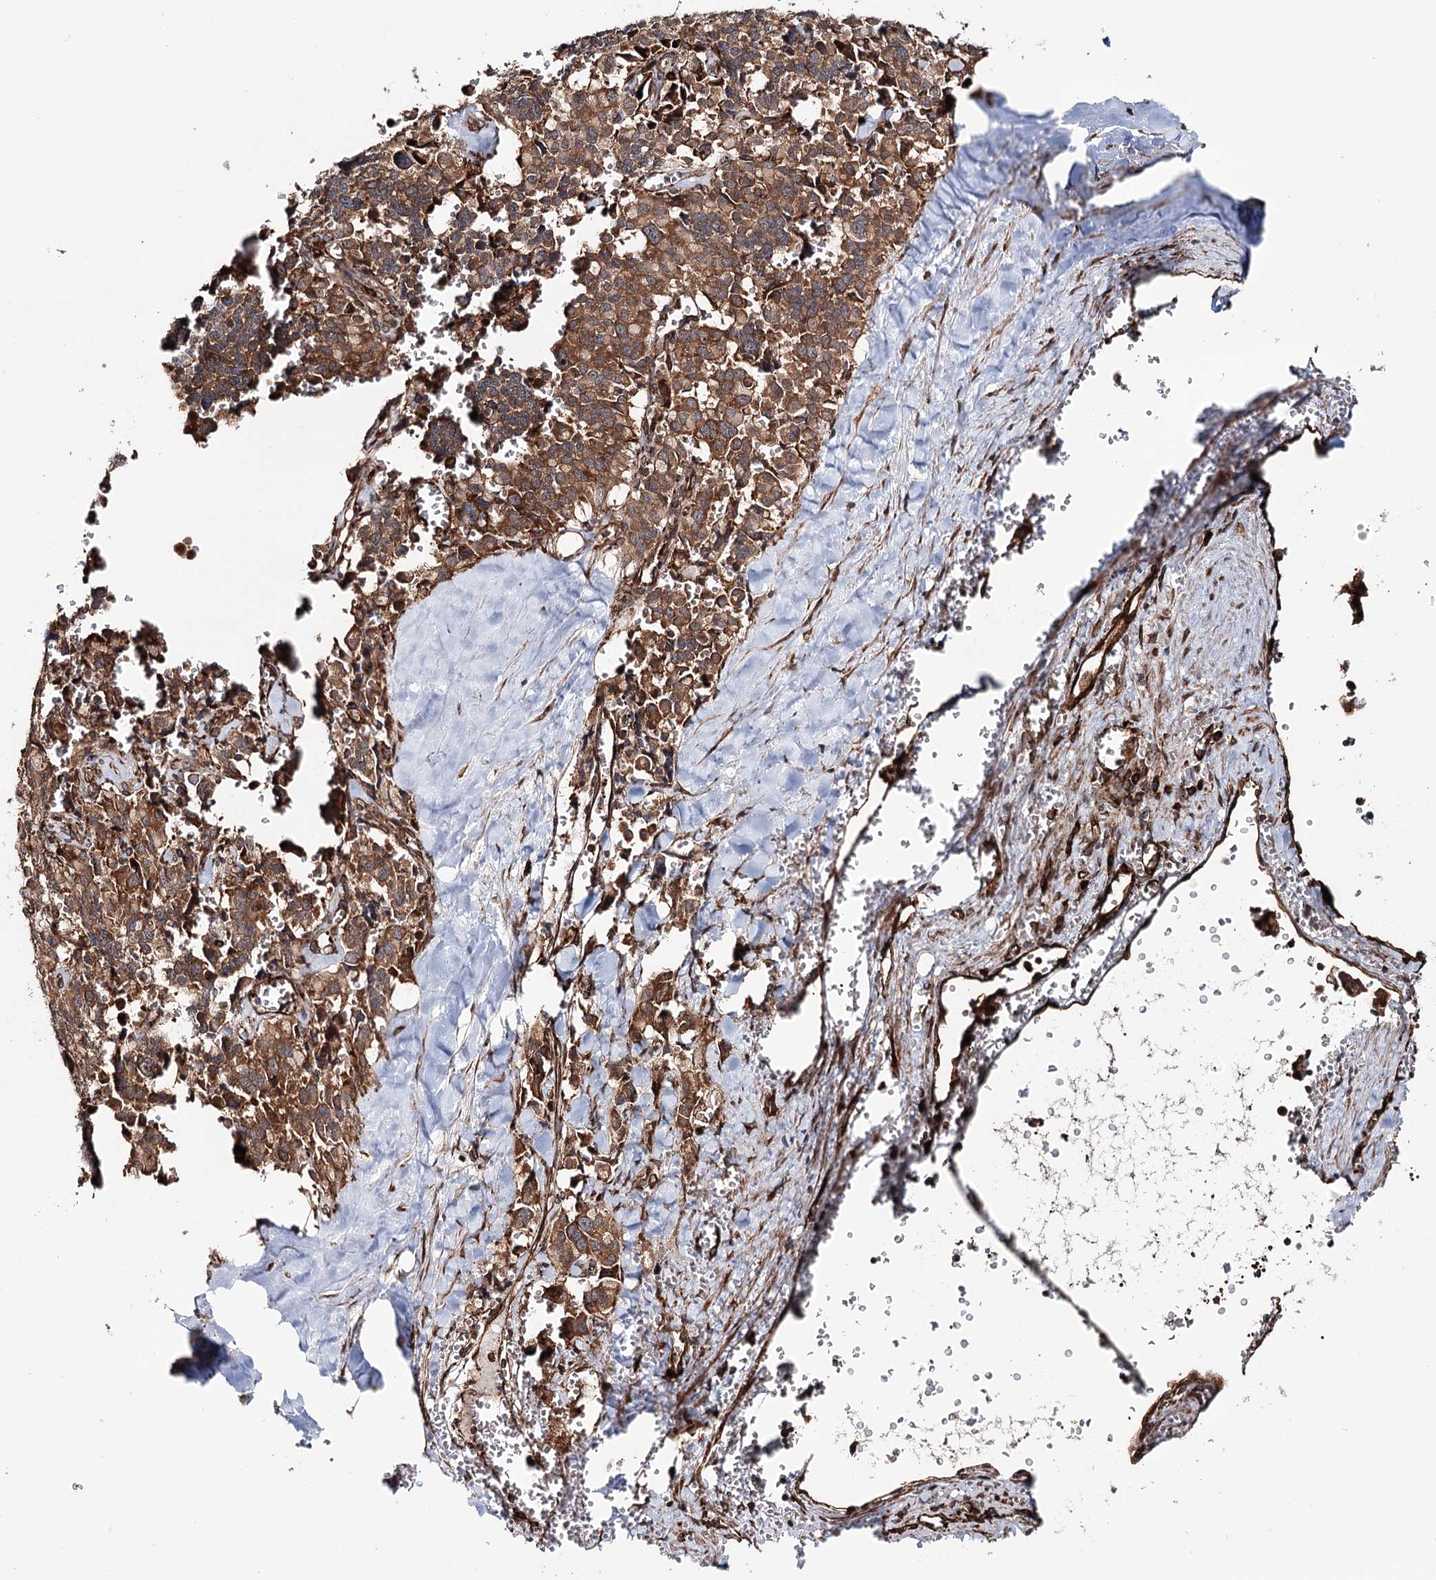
{"staining": {"intensity": "strong", "quantity": ">75%", "location": "cytoplasmic/membranous"}, "tissue": "pancreatic cancer", "cell_type": "Tumor cells", "image_type": "cancer", "snomed": [{"axis": "morphology", "description": "Adenocarcinoma, NOS"}, {"axis": "topography", "description": "Pancreas"}], "caption": "A brown stain highlights strong cytoplasmic/membranous positivity of a protein in human pancreatic adenocarcinoma tumor cells.", "gene": "MKNK1", "patient": {"sex": "male", "age": 65}}